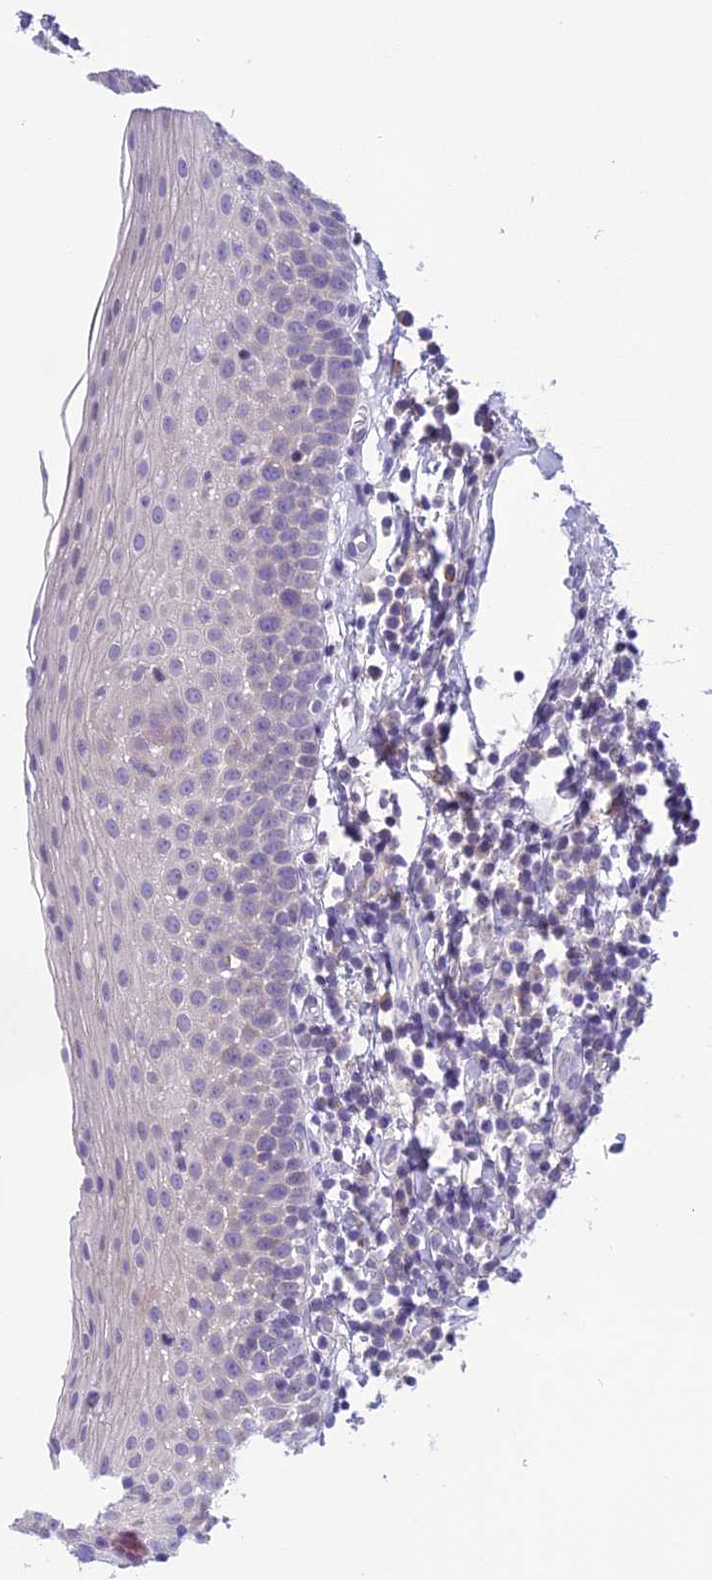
{"staining": {"intensity": "negative", "quantity": "none", "location": "none"}, "tissue": "oral mucosa", "cell_type": "Squamous epithelial cells", "image_type": "normal", "snomed": [{"axis": "morphology", "description": "Normal tissue, NOS"}, {"axis": "topography", "description": "Oral tissue"}], "caption": "The immunohistochemistry histopathology image has no significant positivity in squamous epithelial cells of oral mucosa. (Immunohistochemistry, brightfield microscopy, high magnification).", "gene": "ARHGEF37", "patient": {"sex": "female", "age": 69}}